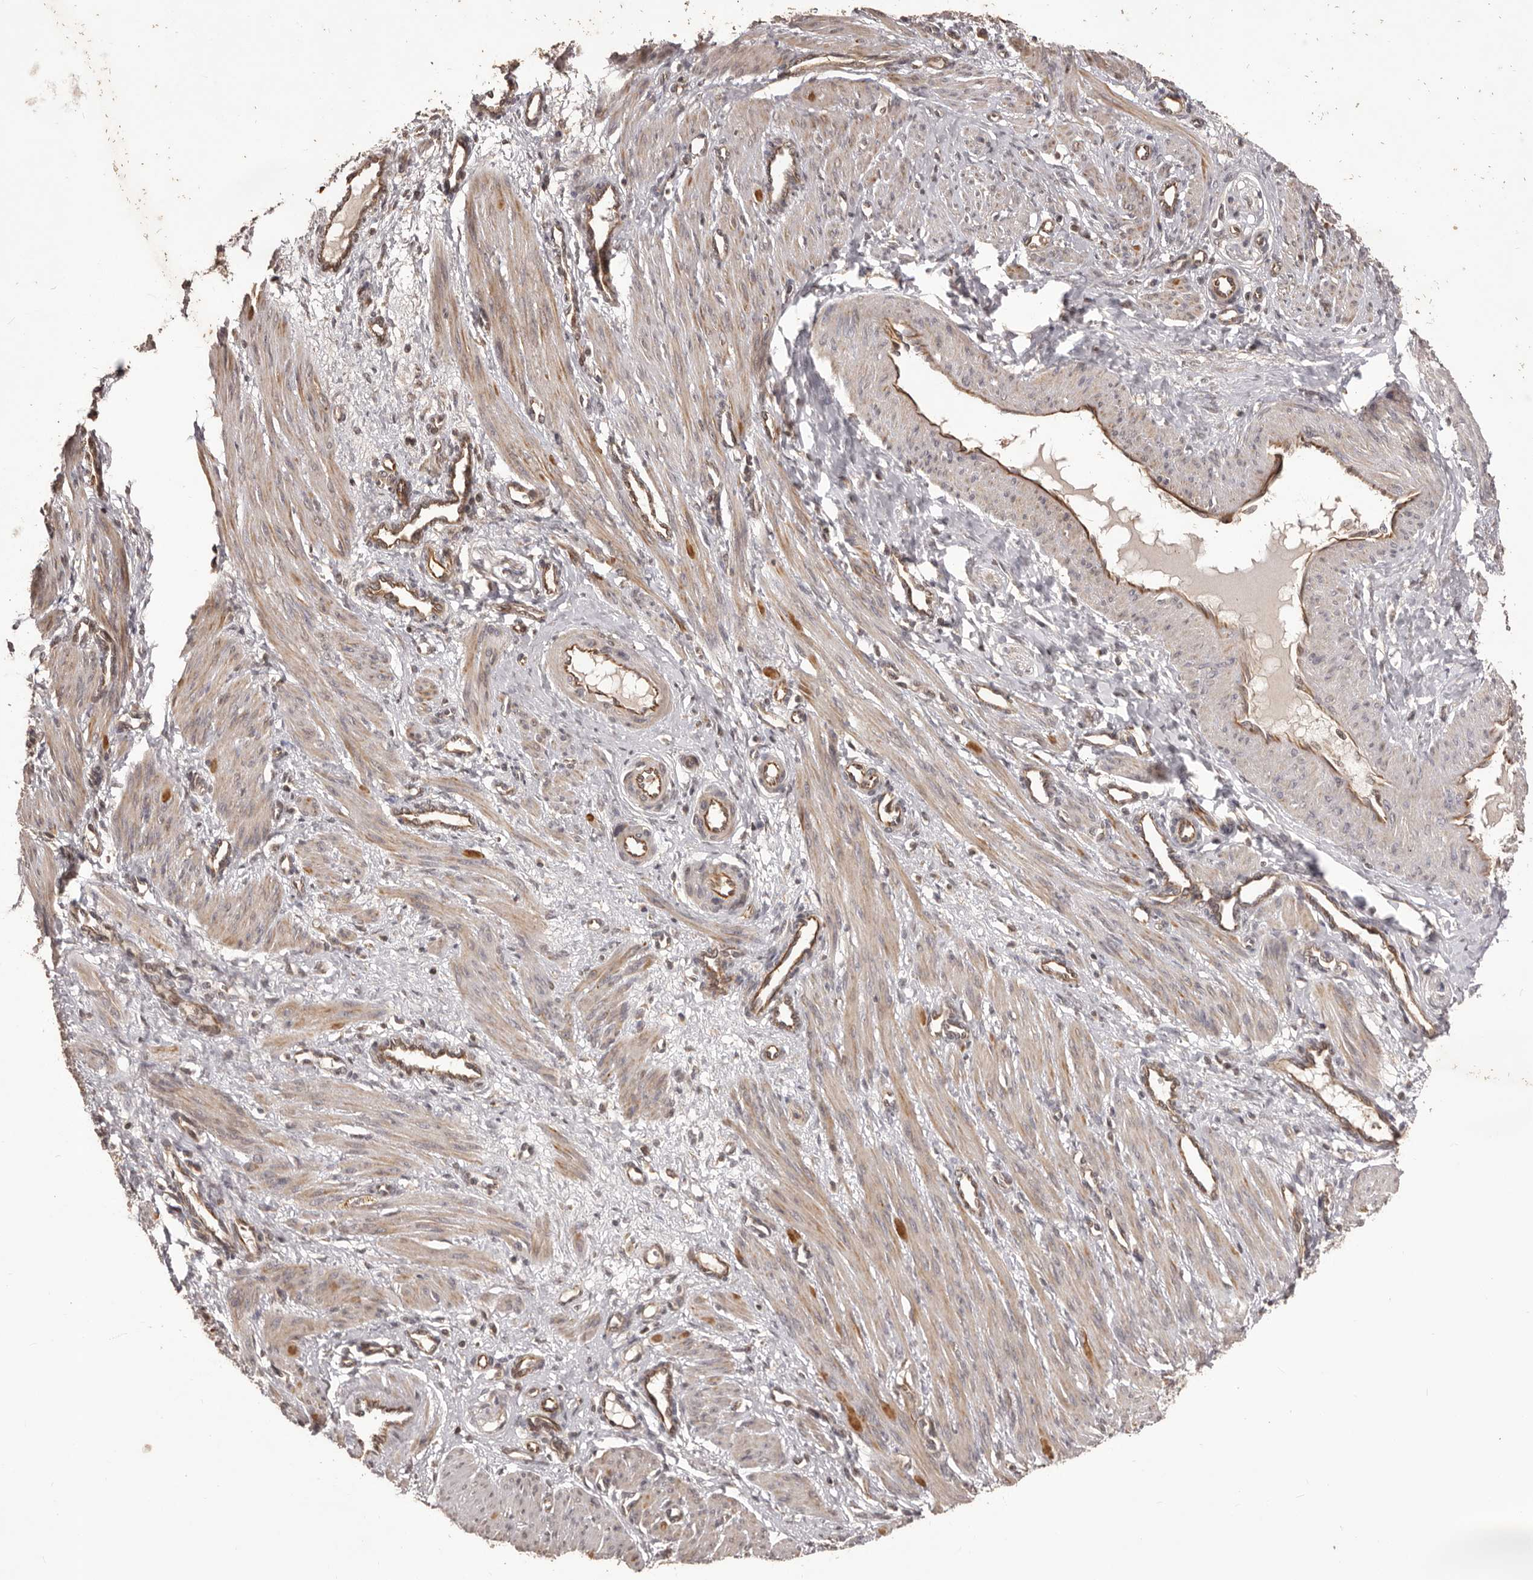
{"staining": {"intensity": "moderate", "quantity": "25%-75%", "location": "cytoplasmic/membranous"}, "tissue": "smooth muscle", "cell_type": "Smooth muscle cells", "image_type": "normal", "snomed": [{"axis": "morphology", "description": "Normal tissue, NOS"}, {"axis": "topography", "description": "Endometrium"}], "caption": "High-magnification brightfield microscopy of unremarkable smooth muscle stained with DAB (3,3'-diaminobenzidine) (brown) and counterstained with hematoxylin (blue). smooth muscle cells exhibit moderate cytoplasmic/membranous expression is present in about25%-75% of cells.", "gene": "QRSL1", "patient": {"sex": "female", "age": 33}}